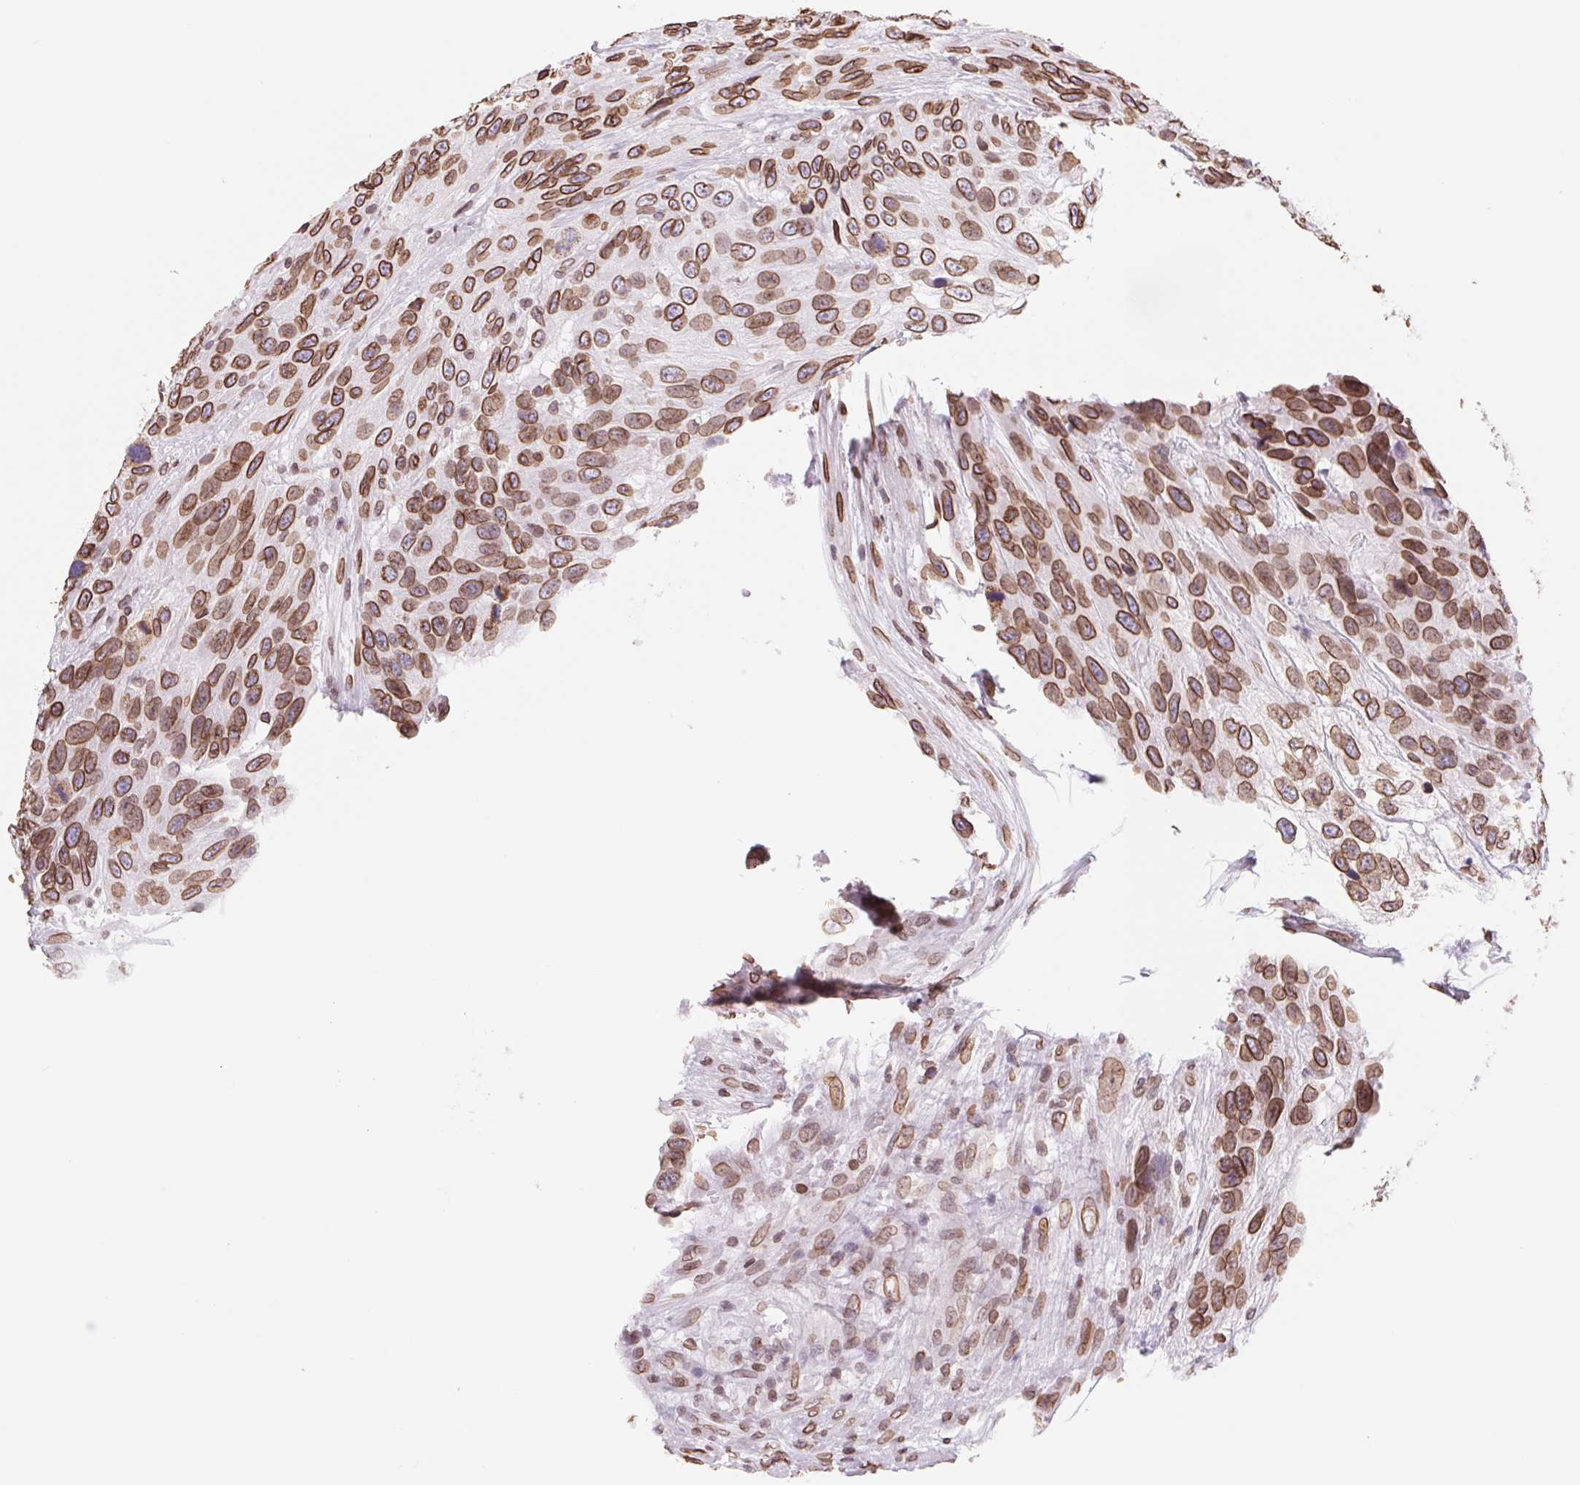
{"staining": {"intensity": "strong", "quantity": ">75%", "location": "cytoplasmic/membranous,nuclear"}, "tissue": "urothelial cancer", "cell_type": "Tumor cells", "image_type": "cancer", "snomed": [{"axis": "morphology", "description": "Urothelial carcinoma, High grade"}, {"axis": "topography", "description": "Urinary bladder"}], "caption": "A brown stain labels strong cytoplasmic/membranous and nuclear staining of a protein in human urothelial cancer tumor cells.", "gene": "LMNB2", "patient": {"sex": "female", "age": 70}}